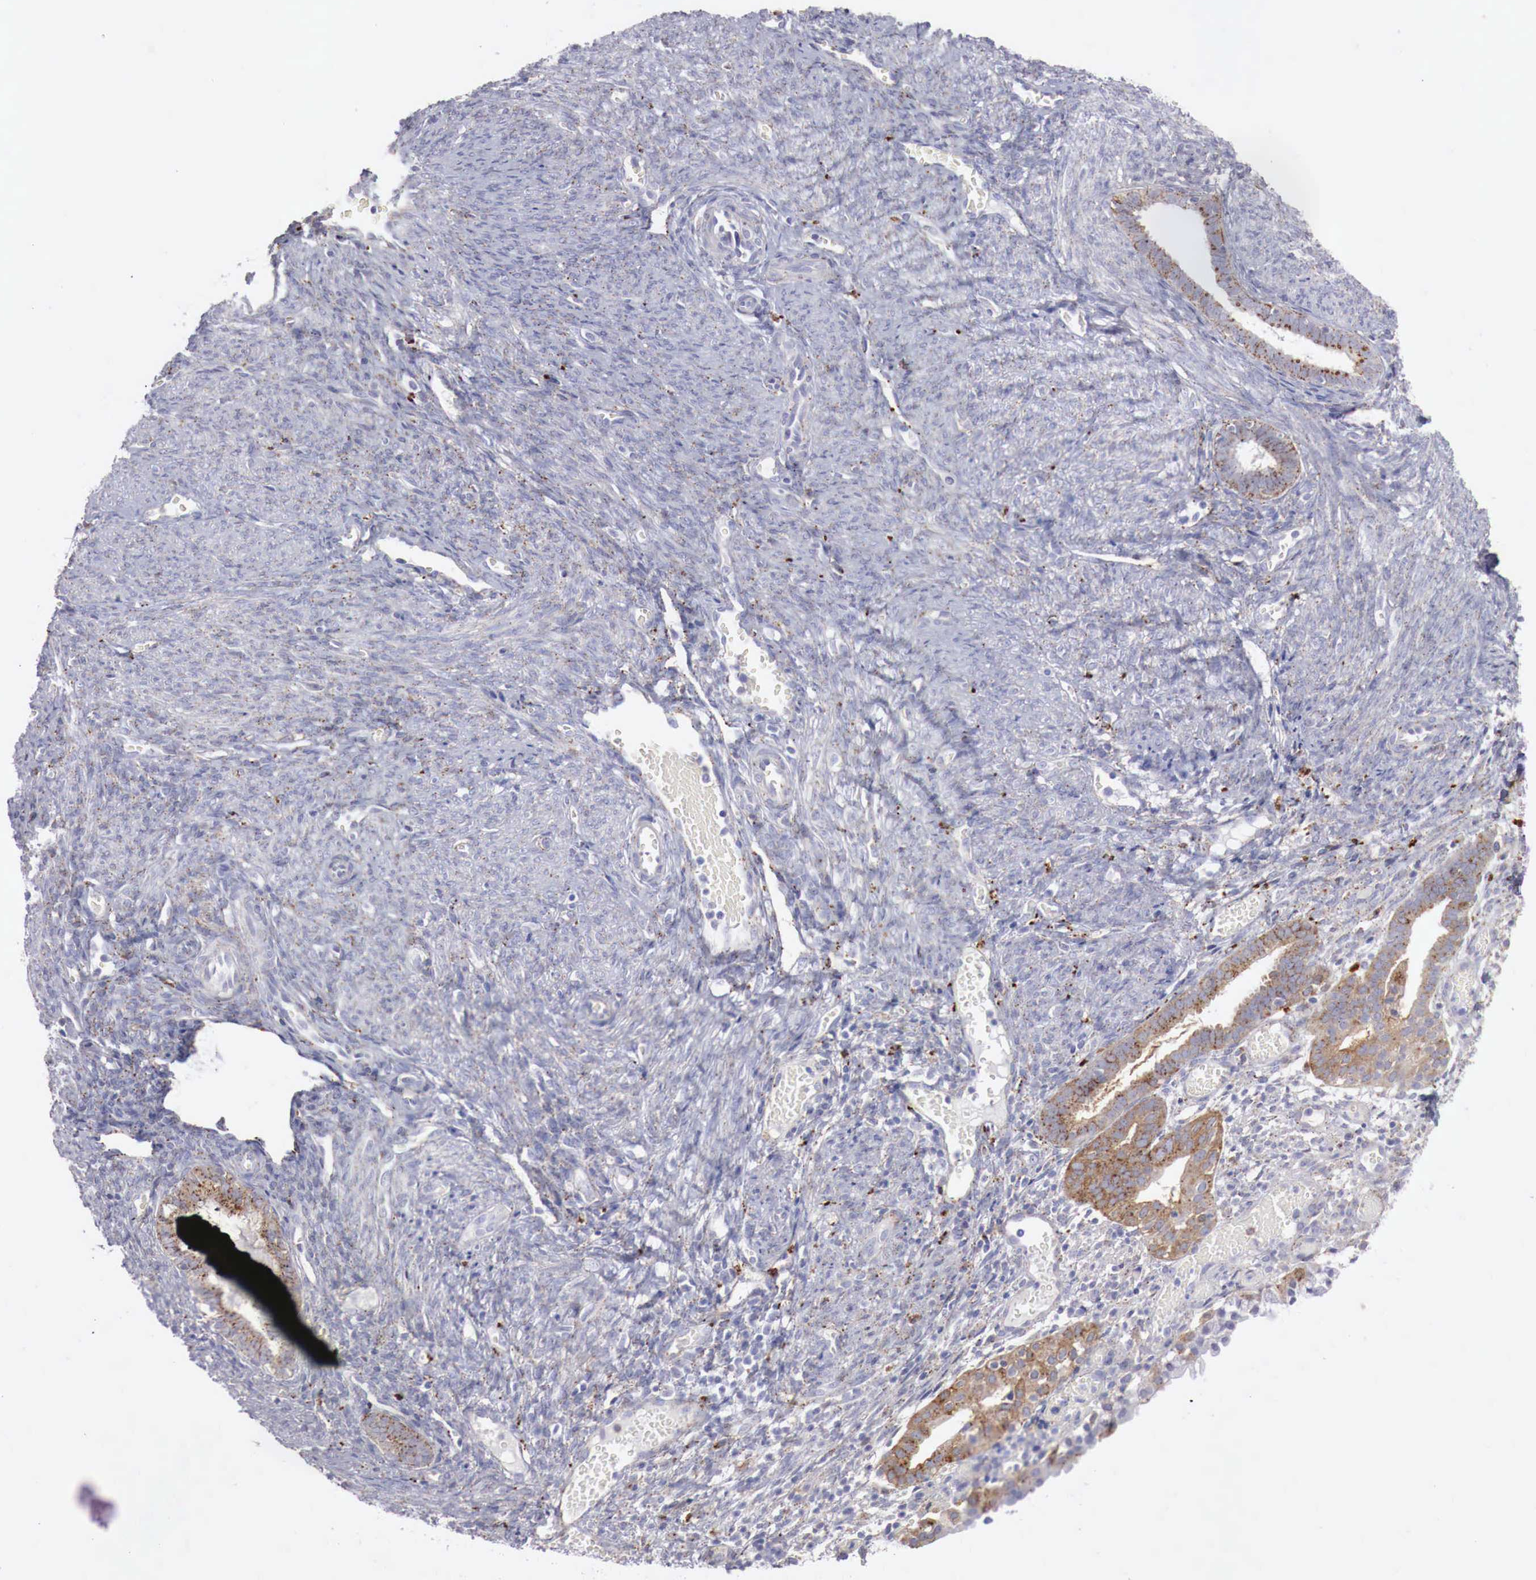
{"staining": {"intensity": "negative", "quantity": "none", "location": "none"}, "tissue": "endometrium", "cell_type": "Cells in endometrial stroma", "image_type": "normal", "snomed": [{"axis": "morphology", "description": "Normal tissue, NOS"}, {"axis": "topography", "description": "Uterus"}], "caption": "Immunohistochemical staining of normal human endometrium shows no significant staining in cells in endometrial stroma. (DAB immunohistochemistry (IHC), high magnification).", "gene": "GLA", "patient": {"sex": "female", "age": 83}}